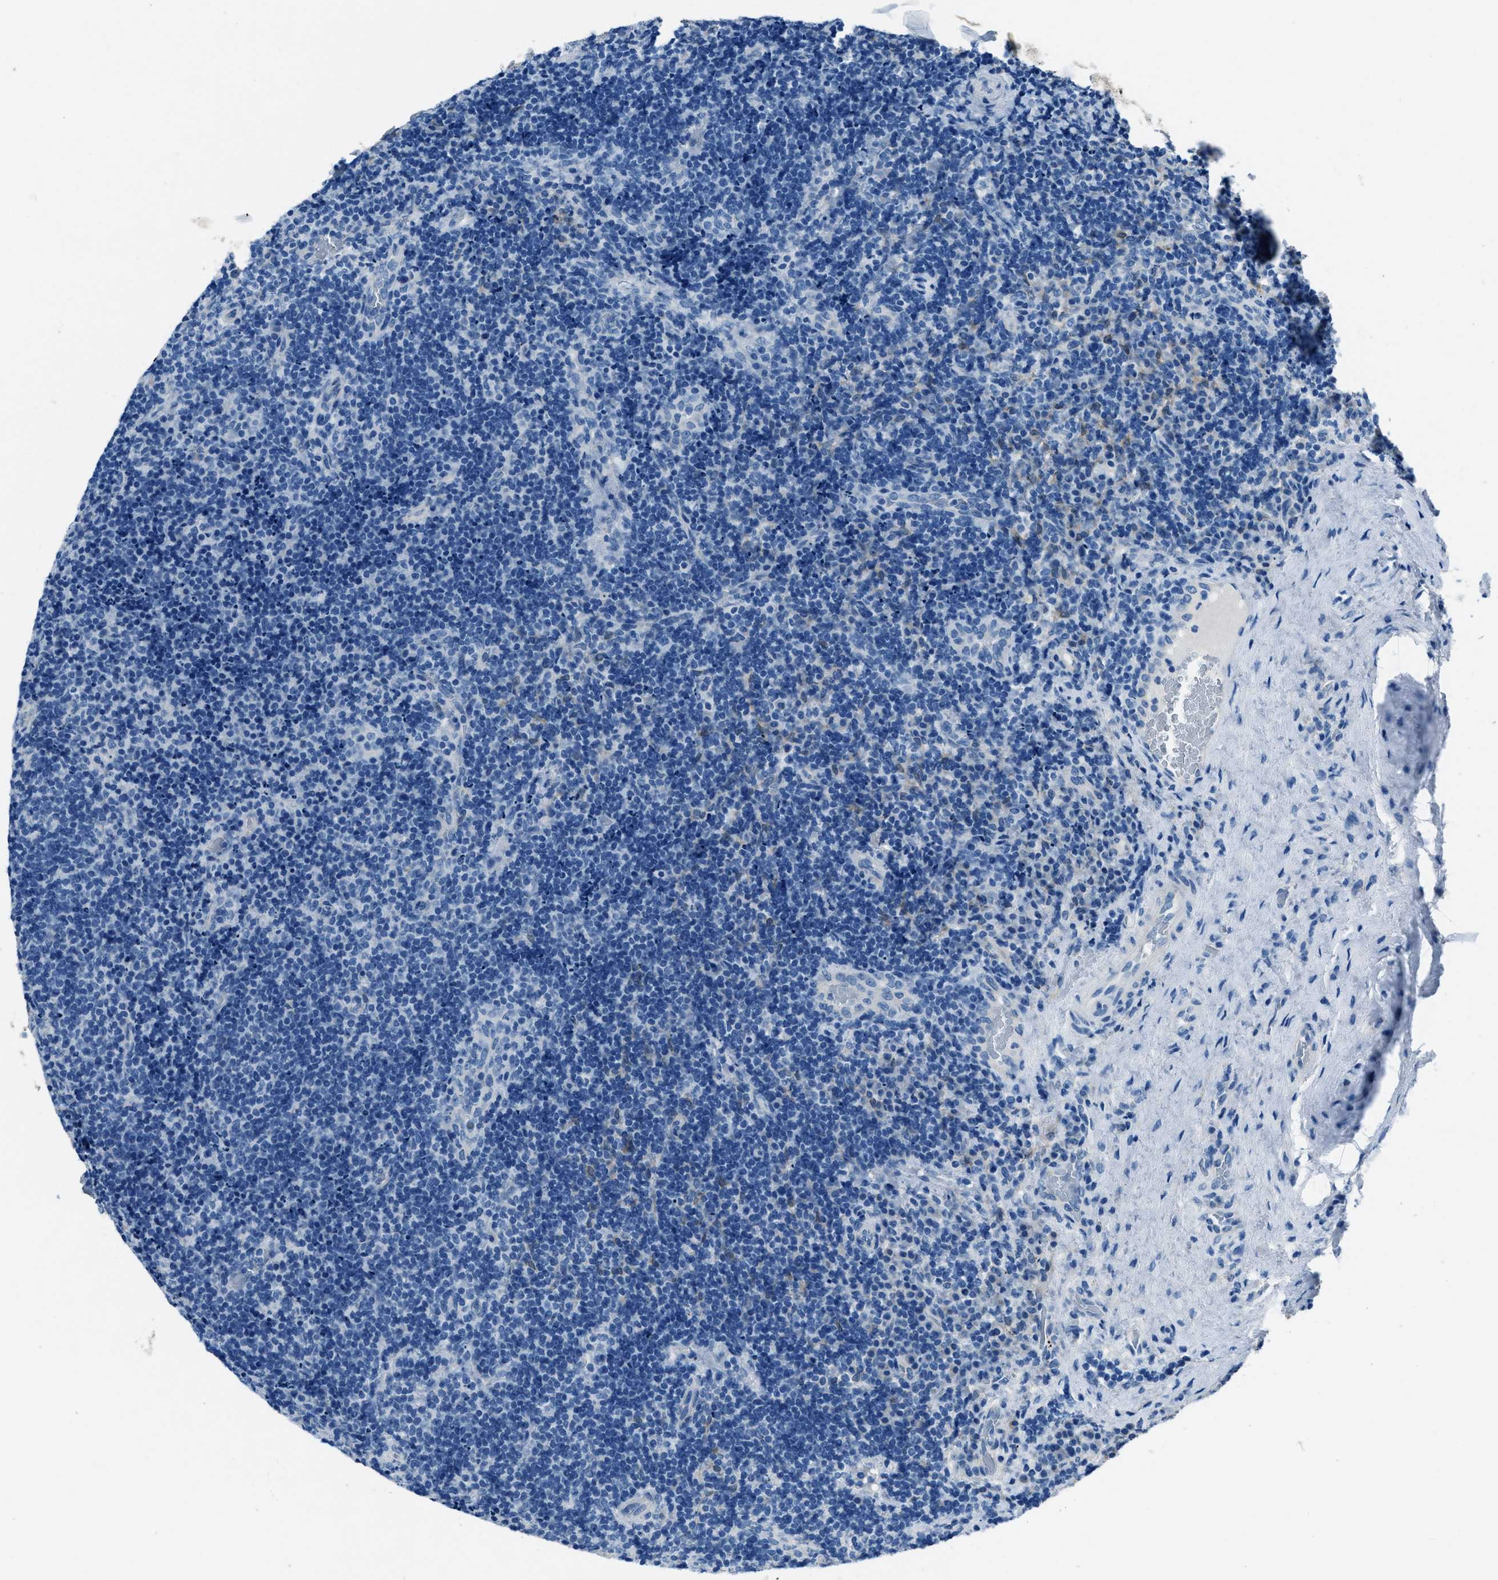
{"staining": {"intensity": "negative", "quantity": "none", "location": "none"}, "tissue": "lymphoma", "cell_type": "Tumor cells", "image_type": "cancer", "snomed": [{"axis": "morphology", "description": "Malignant lymphoma, non-Hodgkin's type, High grade"}, {"axis": "topography", "description": "Tonsil"}], "caption": "Immunohistochemical staining of lymphoma shows no significant positivity in tumor cells.", "gene": "AMACR", "patient": {"sex": "female", "age": 36}}